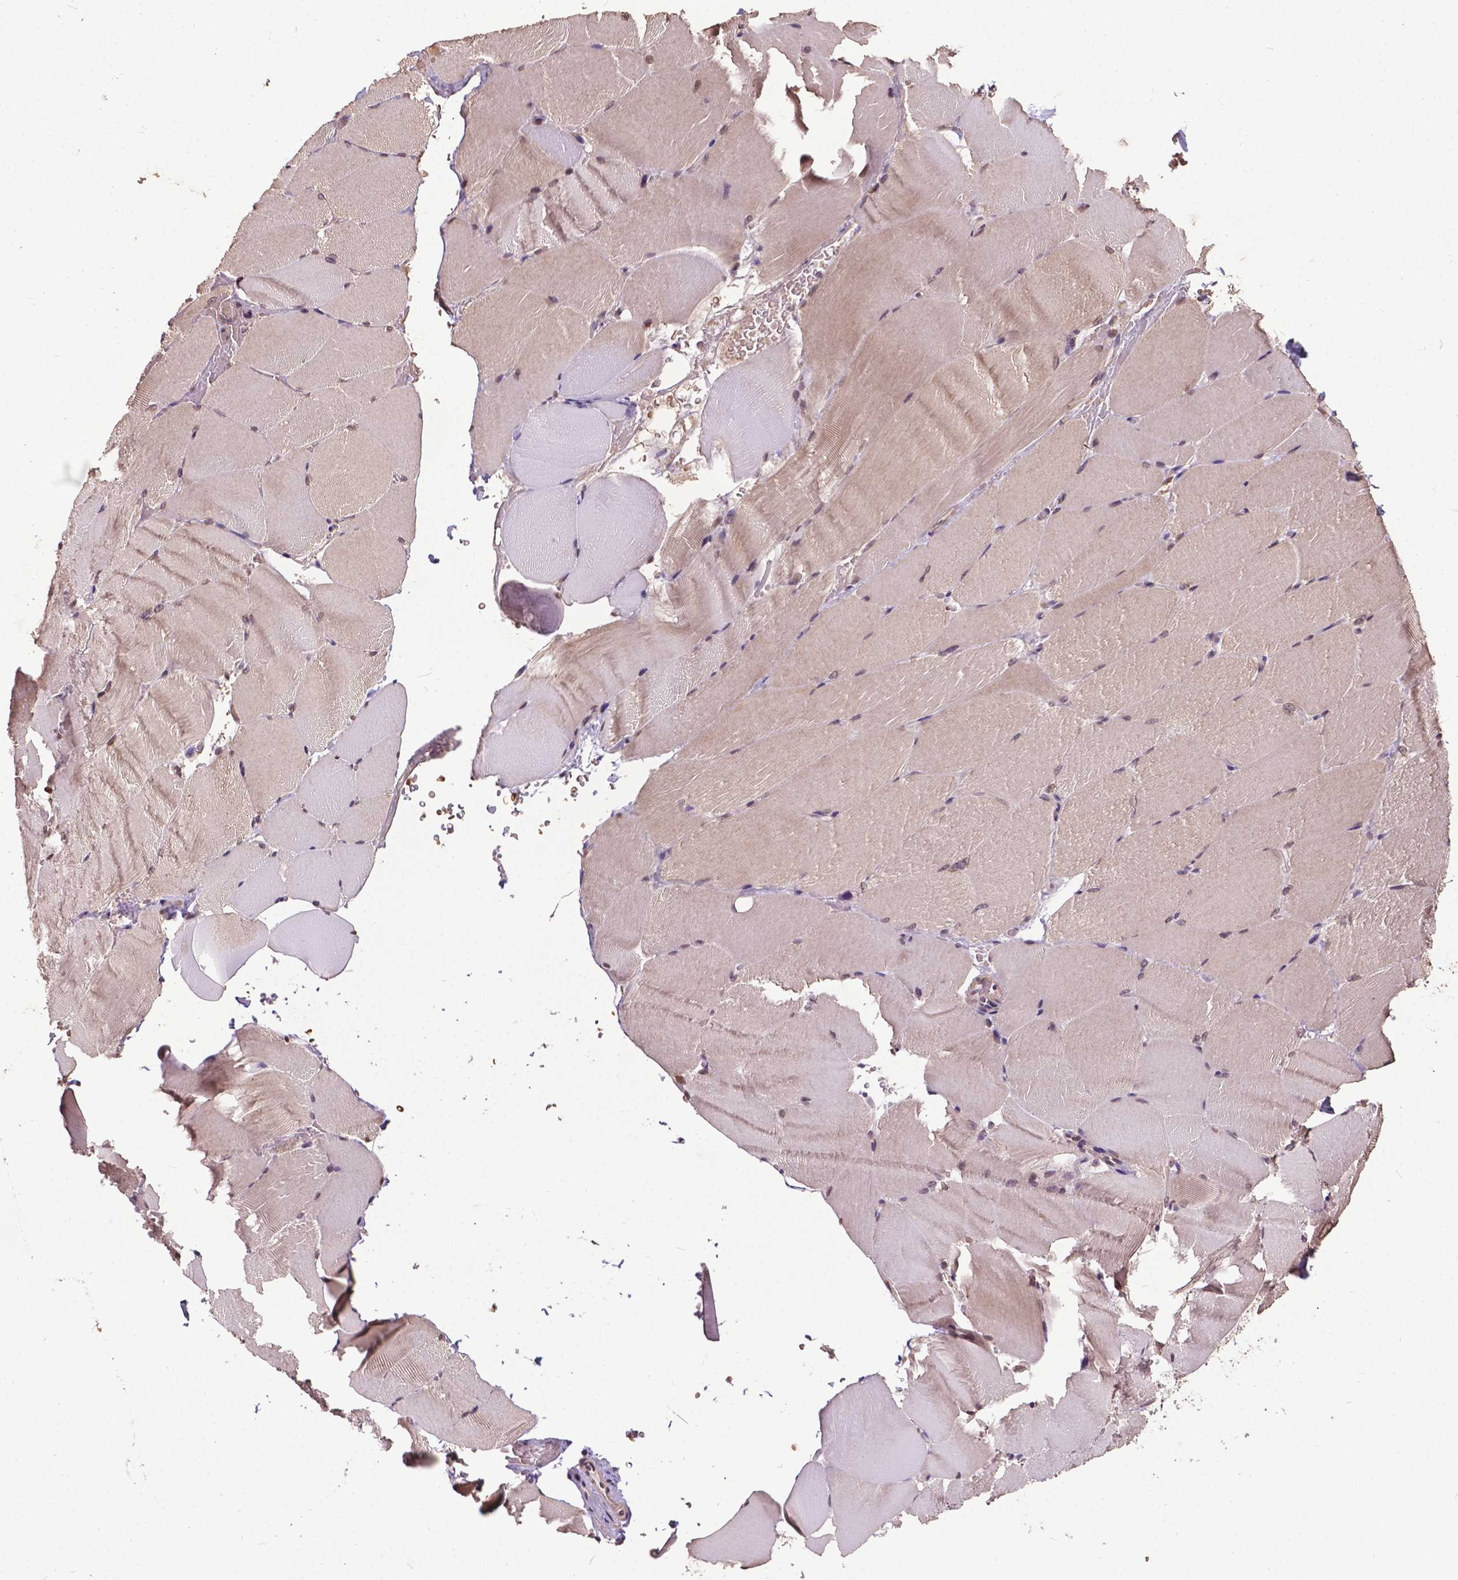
{"staining": {"intensity": "weak", "quantity": "25%-75%", "location": "cytoplasmic/membranous,nuclear"}, "tissue": "skeletal muscle", "cell_type": "Myocytes", "image_type": "normal", "snomed": [{"axis": "morphology", "description": "Normal tissue, NOS"}, {"axis": "topography", "description": "Skeletal muscle"}], "caption": "Benign skeletal muscle exhibits weak cytoplasmic/membranous,nuclear positivity in approximately 25%-75% of myocytes The staining is performed using DAB brown chromogen to label protein expression. The nuclei are counter-stained blue using hematoxylin..", "gene": "GLRA2", "patient": {"sex": "female", "age": 37}}